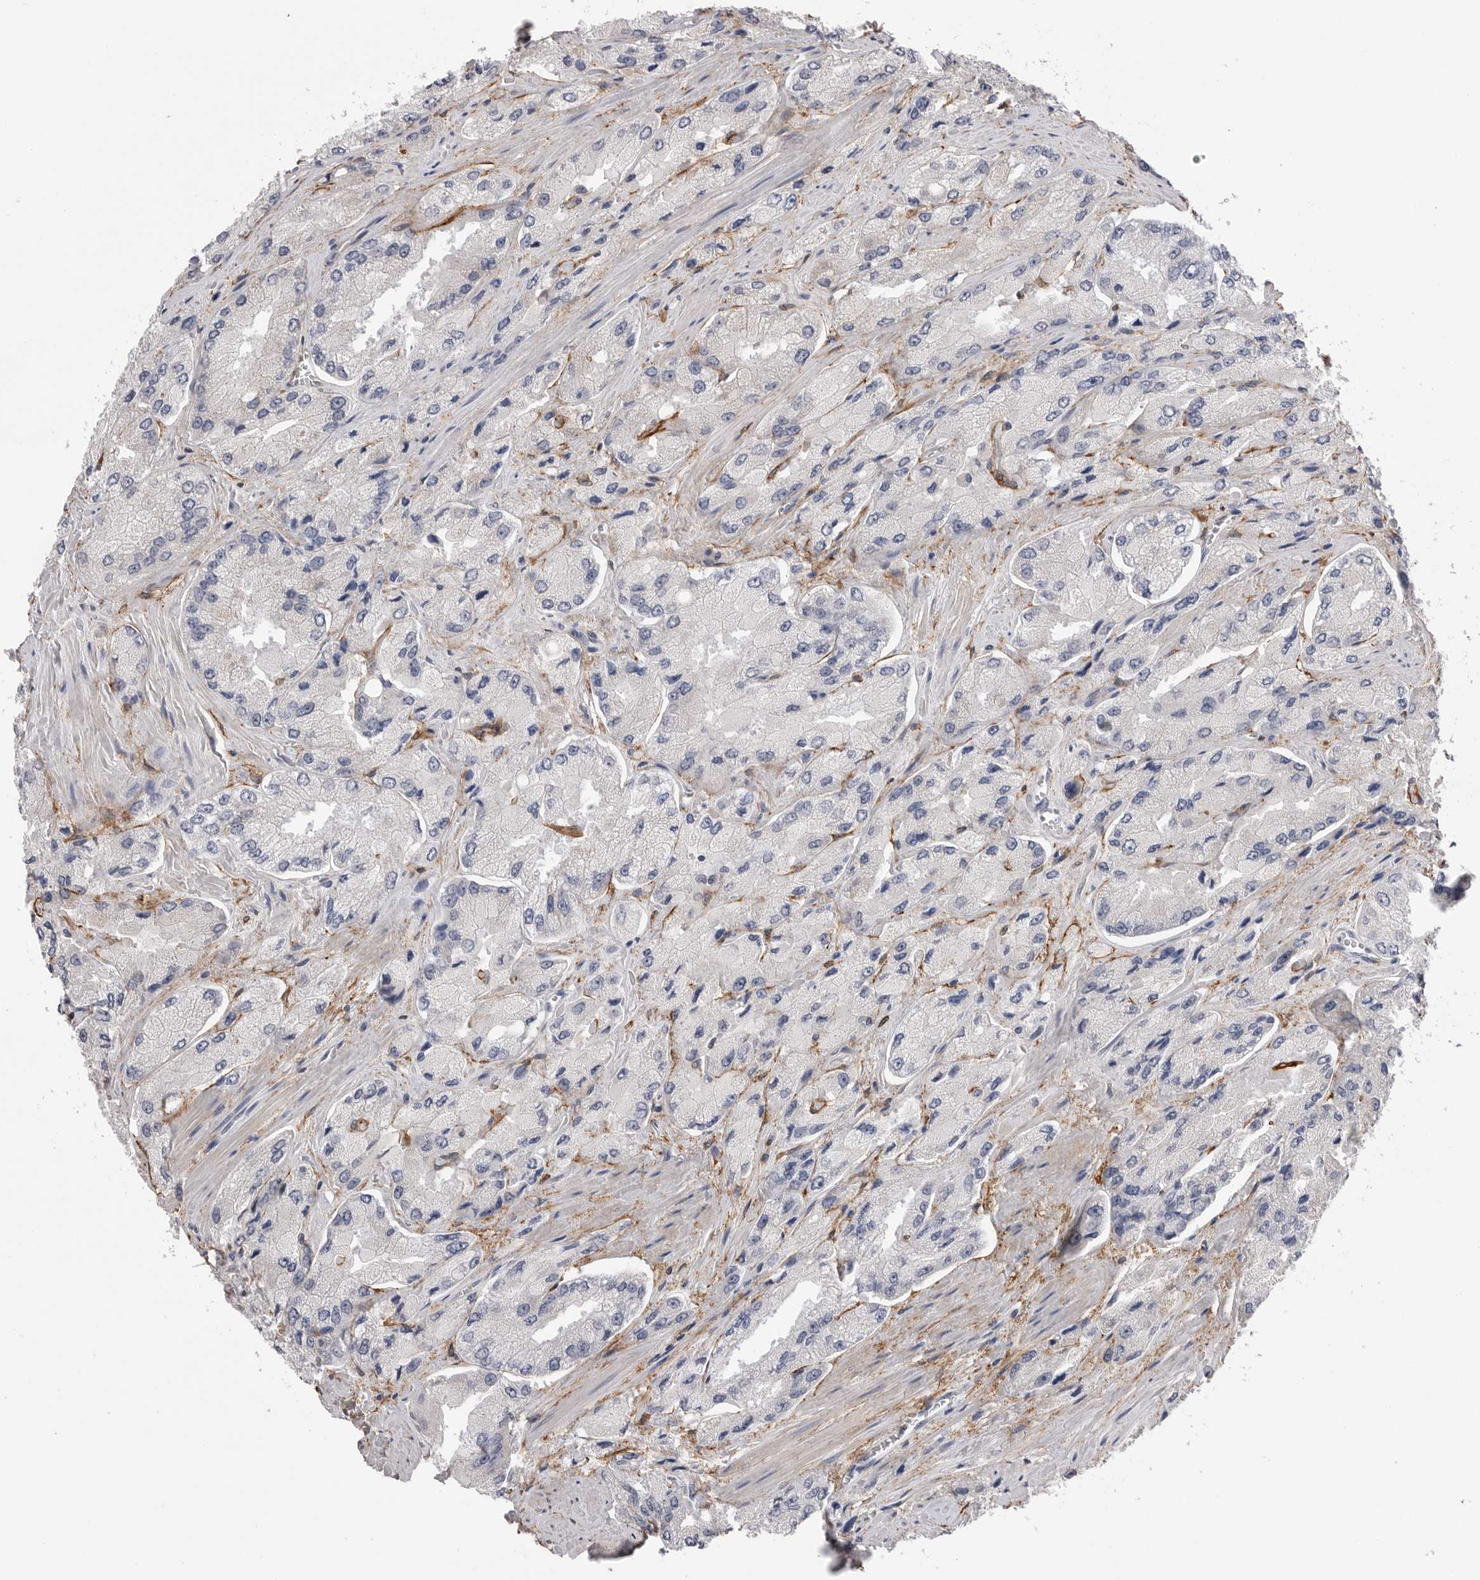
{"staining": {"intensity": "negative", "quantity": "none", "location": "none"}, "tissue": "prostate cancer", "cell_type": "Tumor cells", "image_type": "cancer", "snomed": [{"axis": "morphology", "description": "Adenocarcinoma, High grade"}, {"axis": "topography", "description": "Prostate"}], "caption": "Immunohistochemistry of human prostate cancer (adenocarcinoma (high-grade)) displays no expression in tumor cells.", "gene": "AKAP12", "patient": {"sex": "male", "age": 58}}